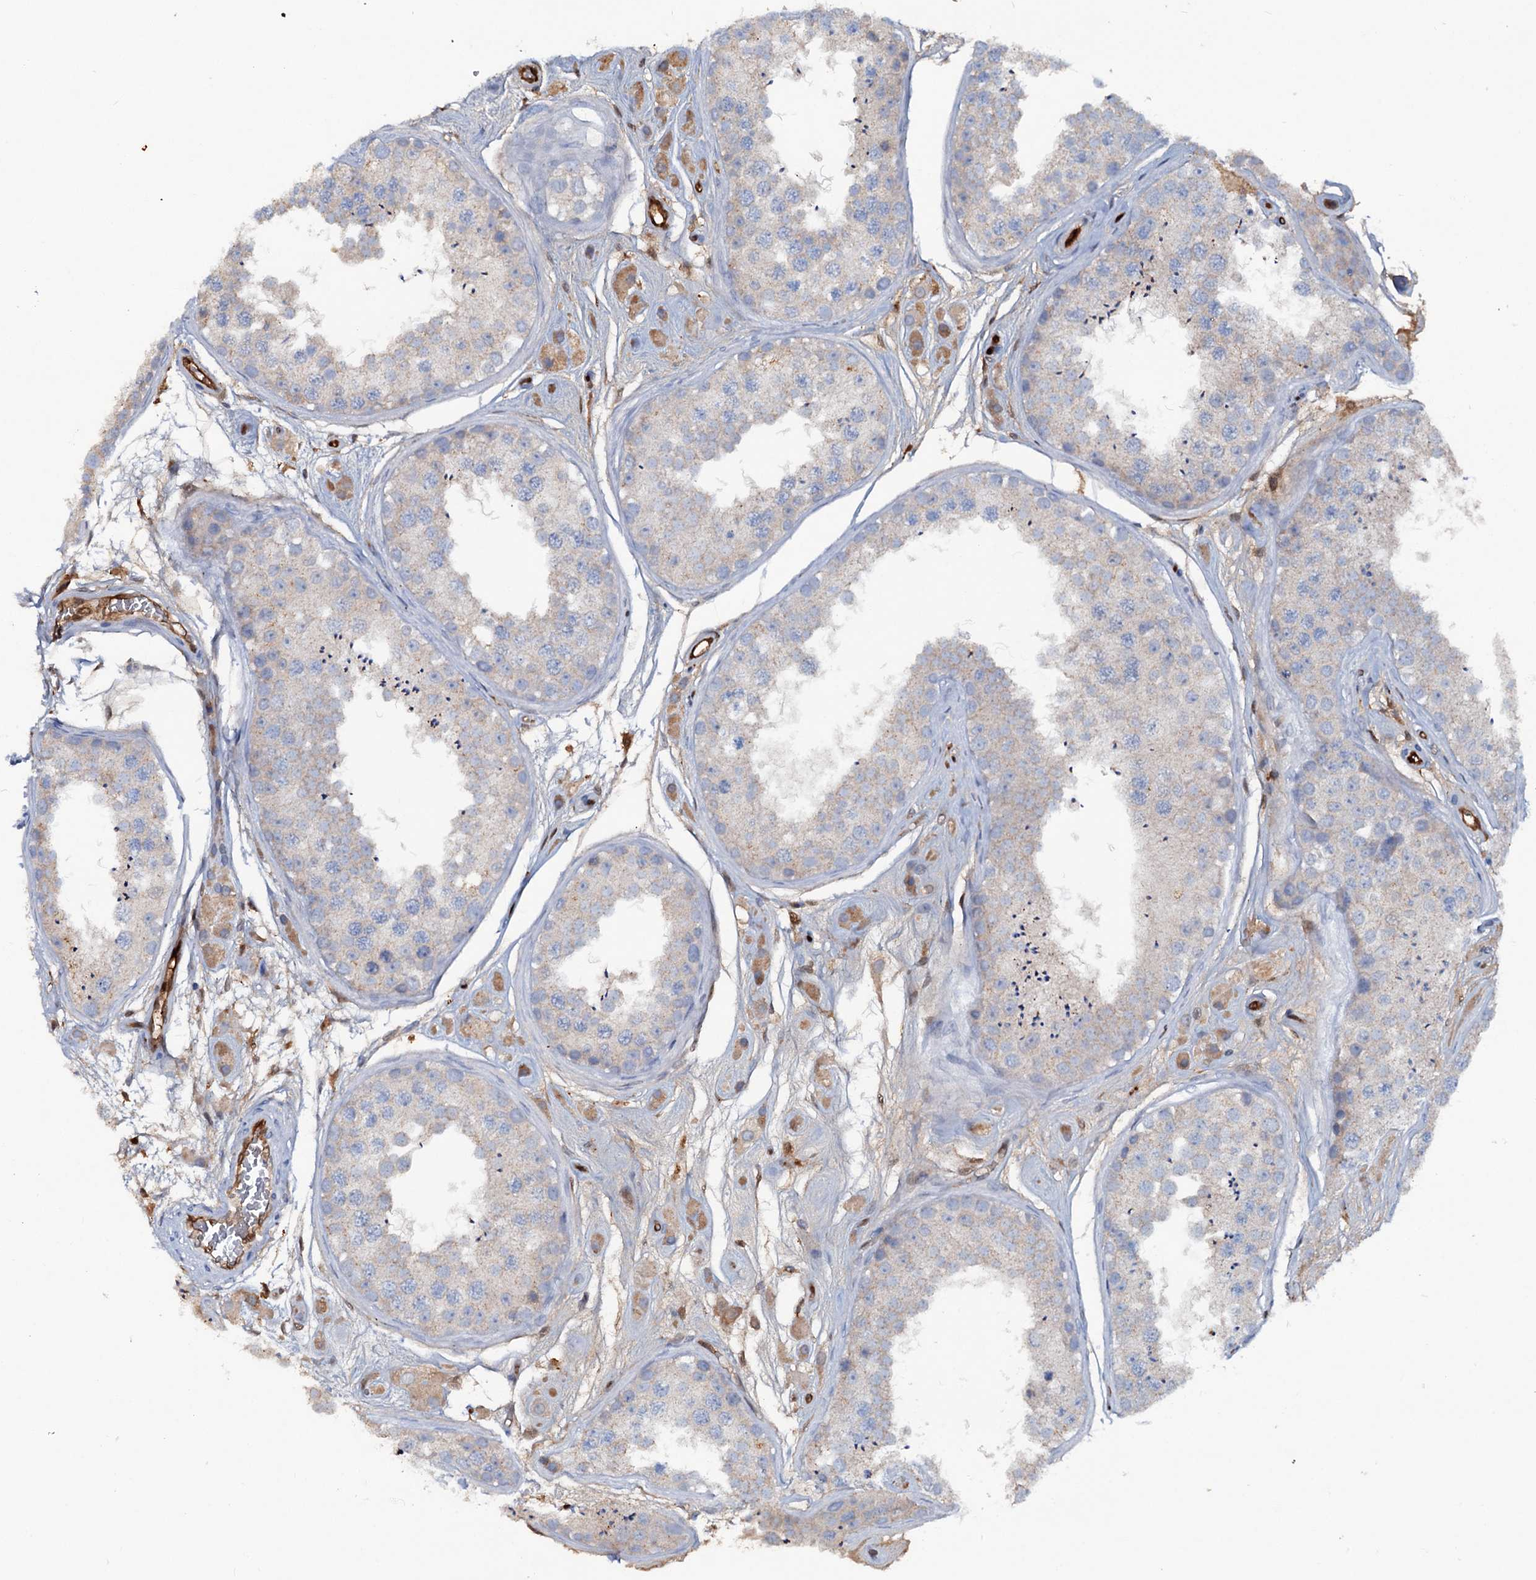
{"staining": {"intensity": "weak", "quantity": "<25%", "location": "cytoplasmic/membranous"}, "tissue": "testis", "cell_type": "Cells in seminiferous ducts", "image_type": "normal", "snomed": [{"axis": "morphology", "description": "Normal tissue, NOS"}, {"axis": "topography", "description": "Testis"}], "caption": "High magnification brightfield microscopy of unremarkable testis stained with DAB (brown) and counterstained with hematoxylin (blue): cells in seminiferous ducts show no significant staining. (DAB immunohistochemistry with hematoxylin counter stain).", "gene": "IL17RD", "patient": {"sex": "male", "age": 25}}